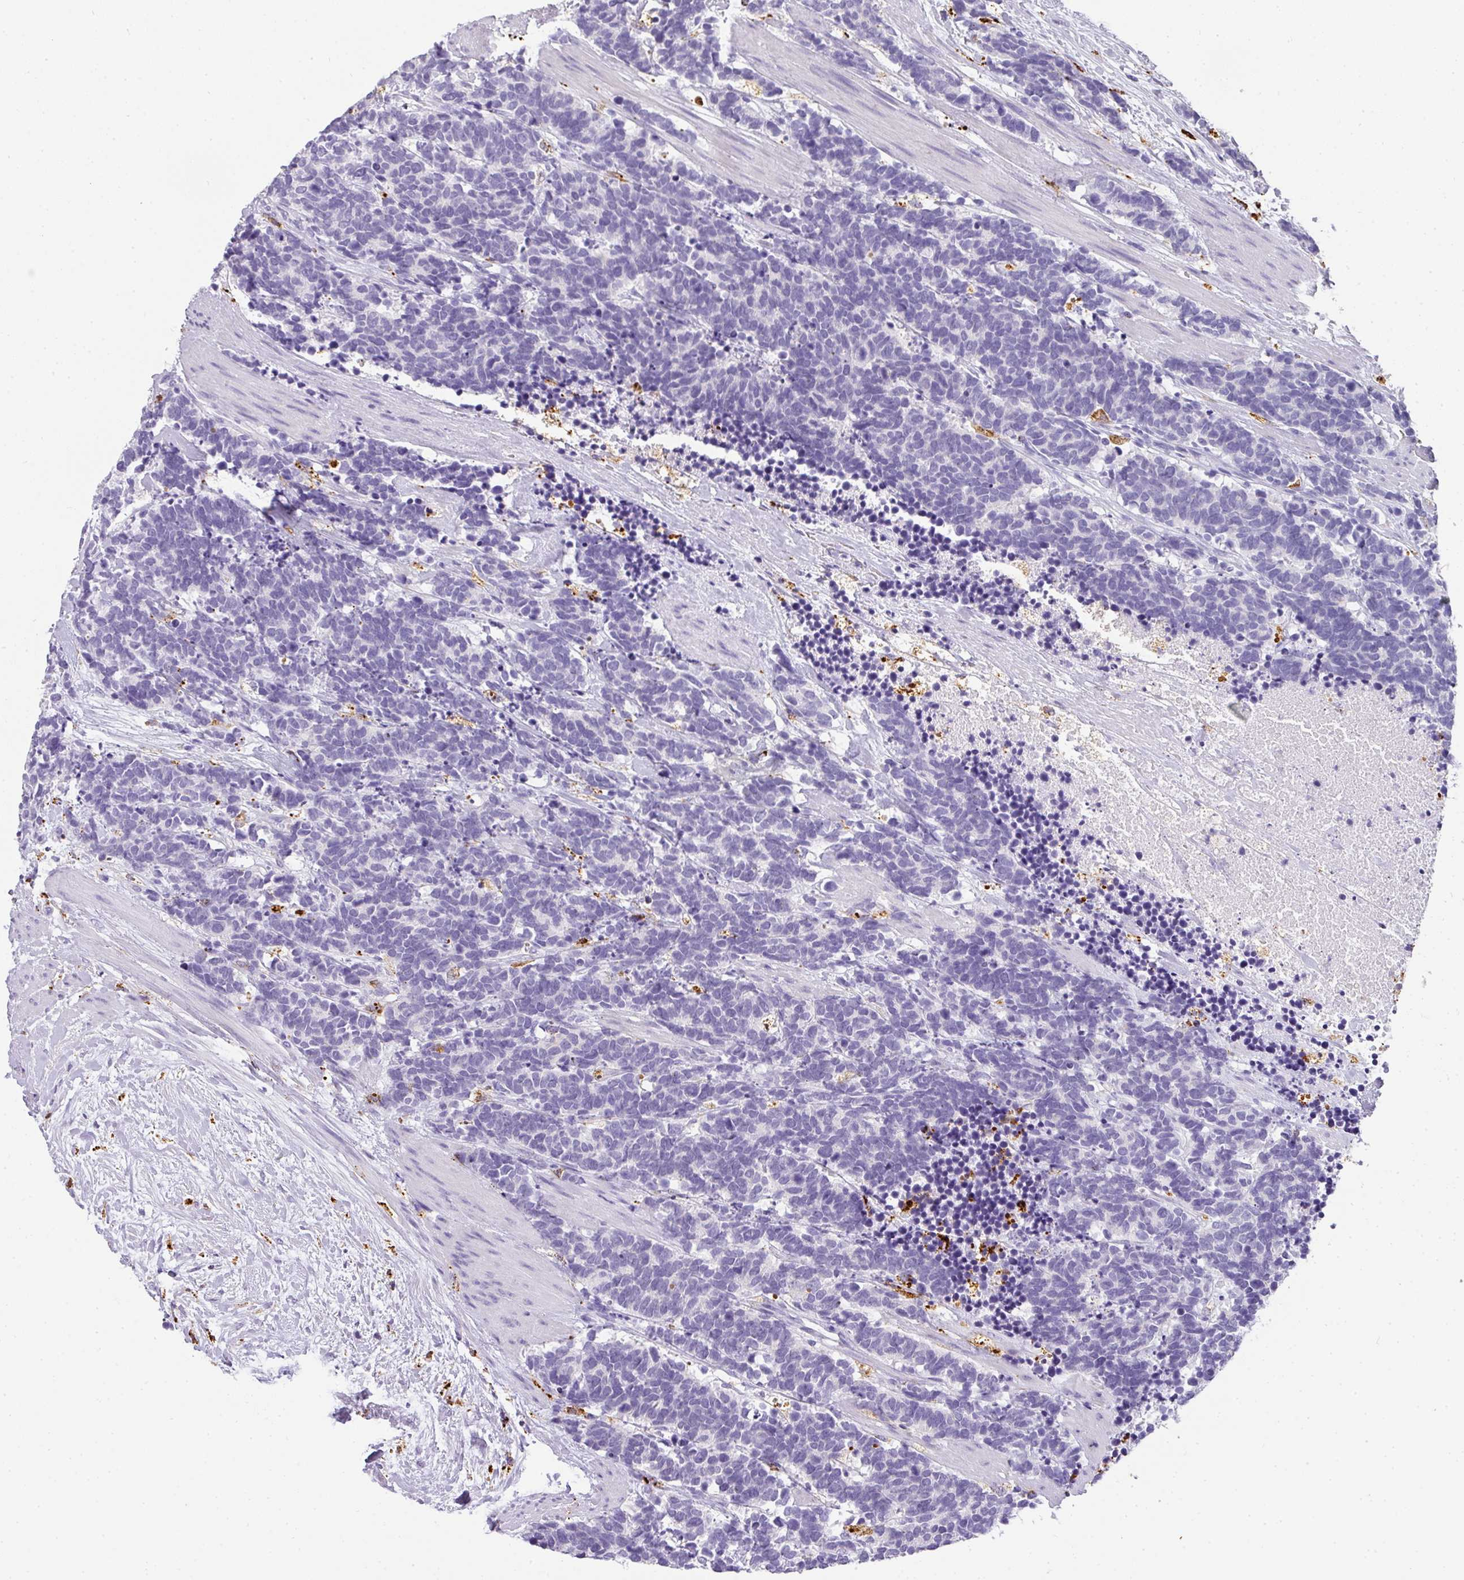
{"staining": {"intensity": "negative", "quantity": "none", "location": "none"}, "tissue": "carcinoid", "cell_type": "Tumor cells", "image_type": "cancer", "snomed": [{"axis": "morphology", "description": "Carcinoma, NOS"}, {"axis": "morphology", "description": "Carcinoid, malignant, NOS"}, {"axis": "topography", "description": "Prostate"}], "caption": "Human carcinoma stained for a protein using IHC demonstrates no expression in tumor cells.", "gene": "MMACHC", "patient": {"sex": "male", "age": 57}}